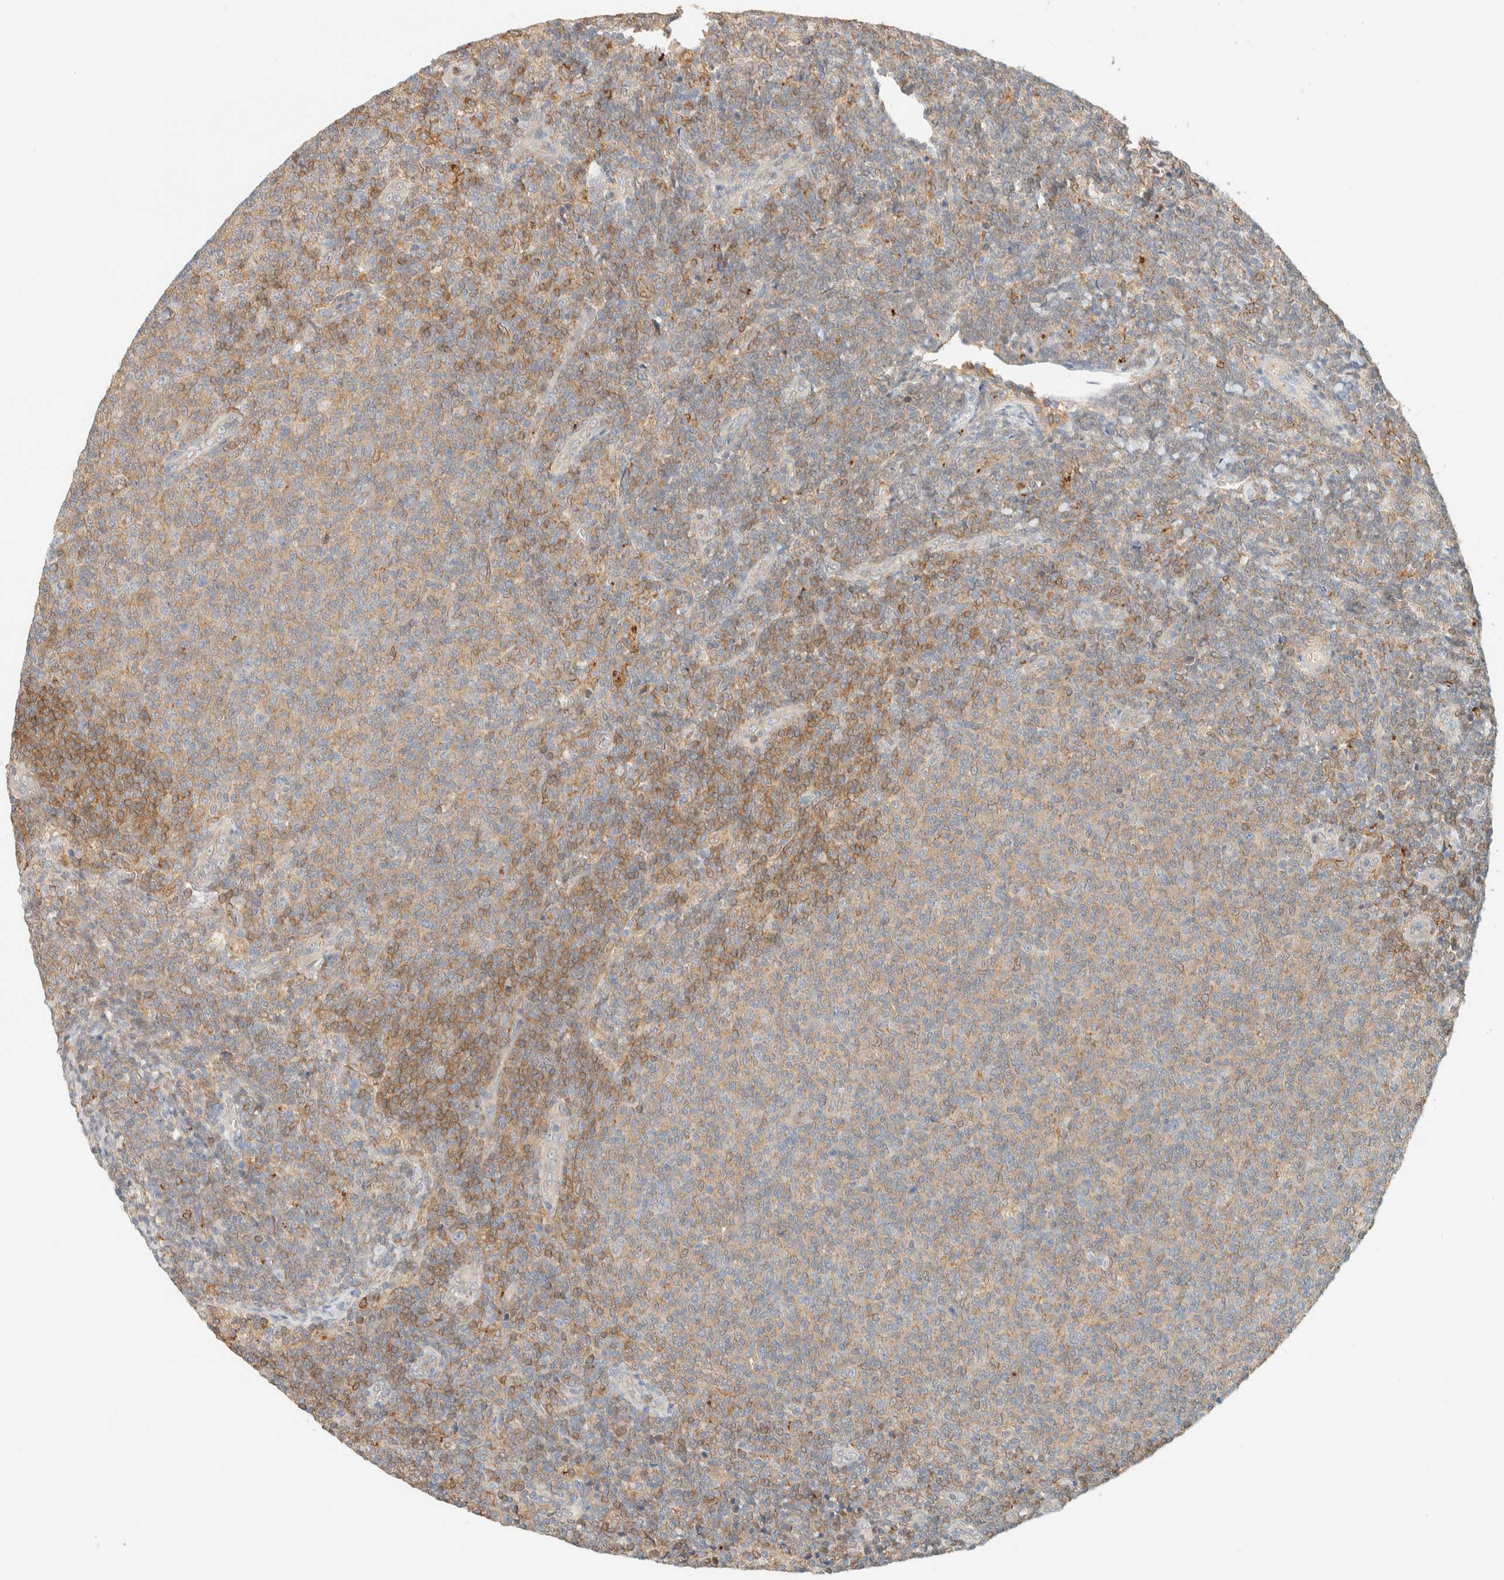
{"staining": {"intensity": "weak", "quantity": ">75%", "location": "cytoplasmic/membranous"}, "tissue": "lymphoma", "cell_type": "Tumor cells", "image_type": "cancer", "snomed": [{"axis": "morphology", "description": "Malignant lymphoma, non-Hodgkin's type, Low grade"}, {"axis": "topography", "description": "Lymph node"}], "caption": "An immunohistochemistry (IHC) histopathology image of neoplastic tissue is shown. Protein staining in brown shows weak cytoplasmic/membranous positivity in lymphoma within tumor cells. (brown staining indicates protein expression, while blue staining denotes nuclei).", "gene": "NT5C", "patient": {"sex": "male", "age": 66}}